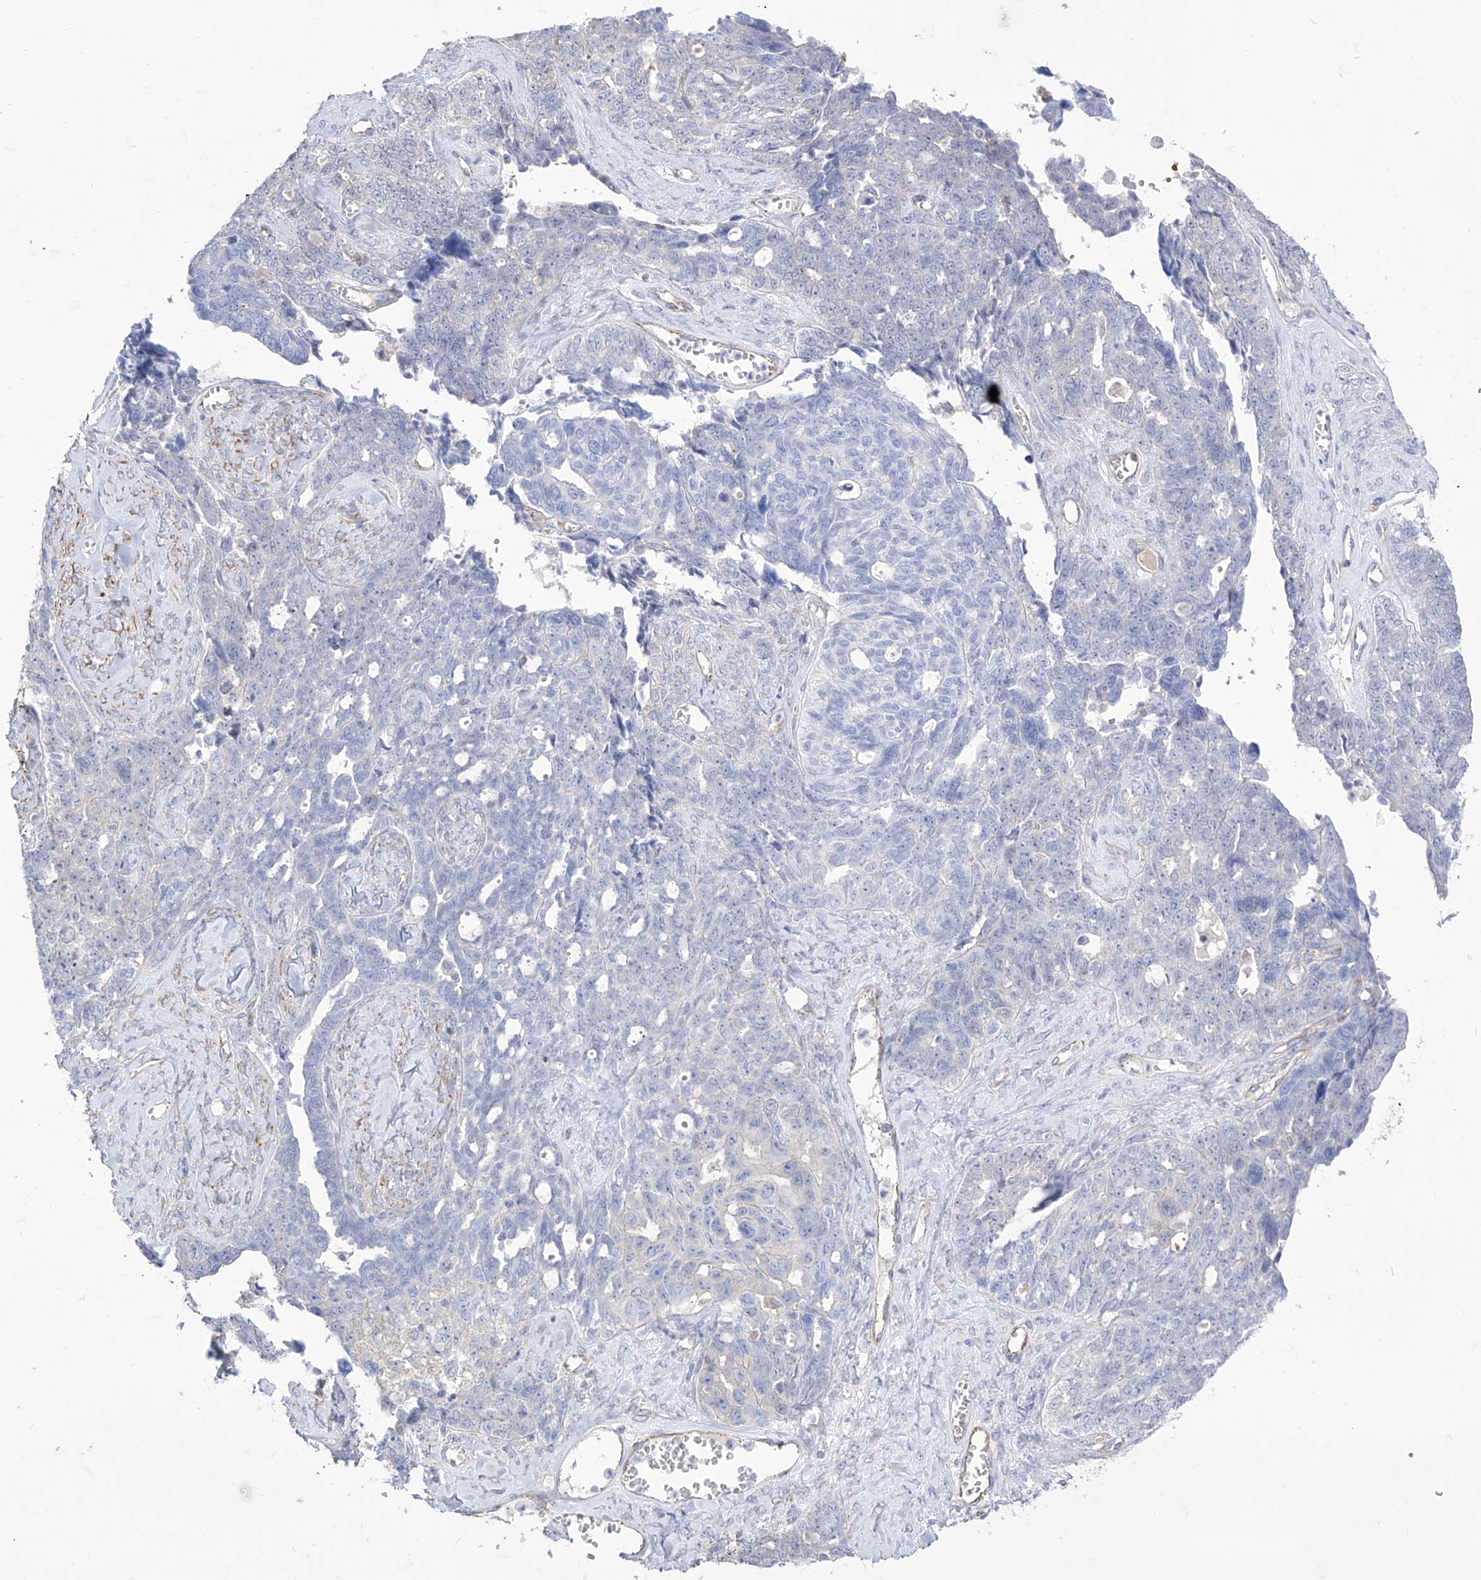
{"staining": {"intensity": "negative", "quantity": "none", "location": "none"}, "tissue": "ovarian cancer", "cell_type": "Tumor cells", "image_type": "cancer", "snomed": [{"axis": "morphology", "description": "Cystadenocarcinoma, serous, NOS"}, {"axis": "topography", "description": "Ovary"}], "caption": "Immunohistochemical staining of human ovarian cancer (serous cystadenocarcinoma) displays no significant expression in tumor cells.", "gene": "C1orf74", "patient": {"sex": "female", "age": 79}}